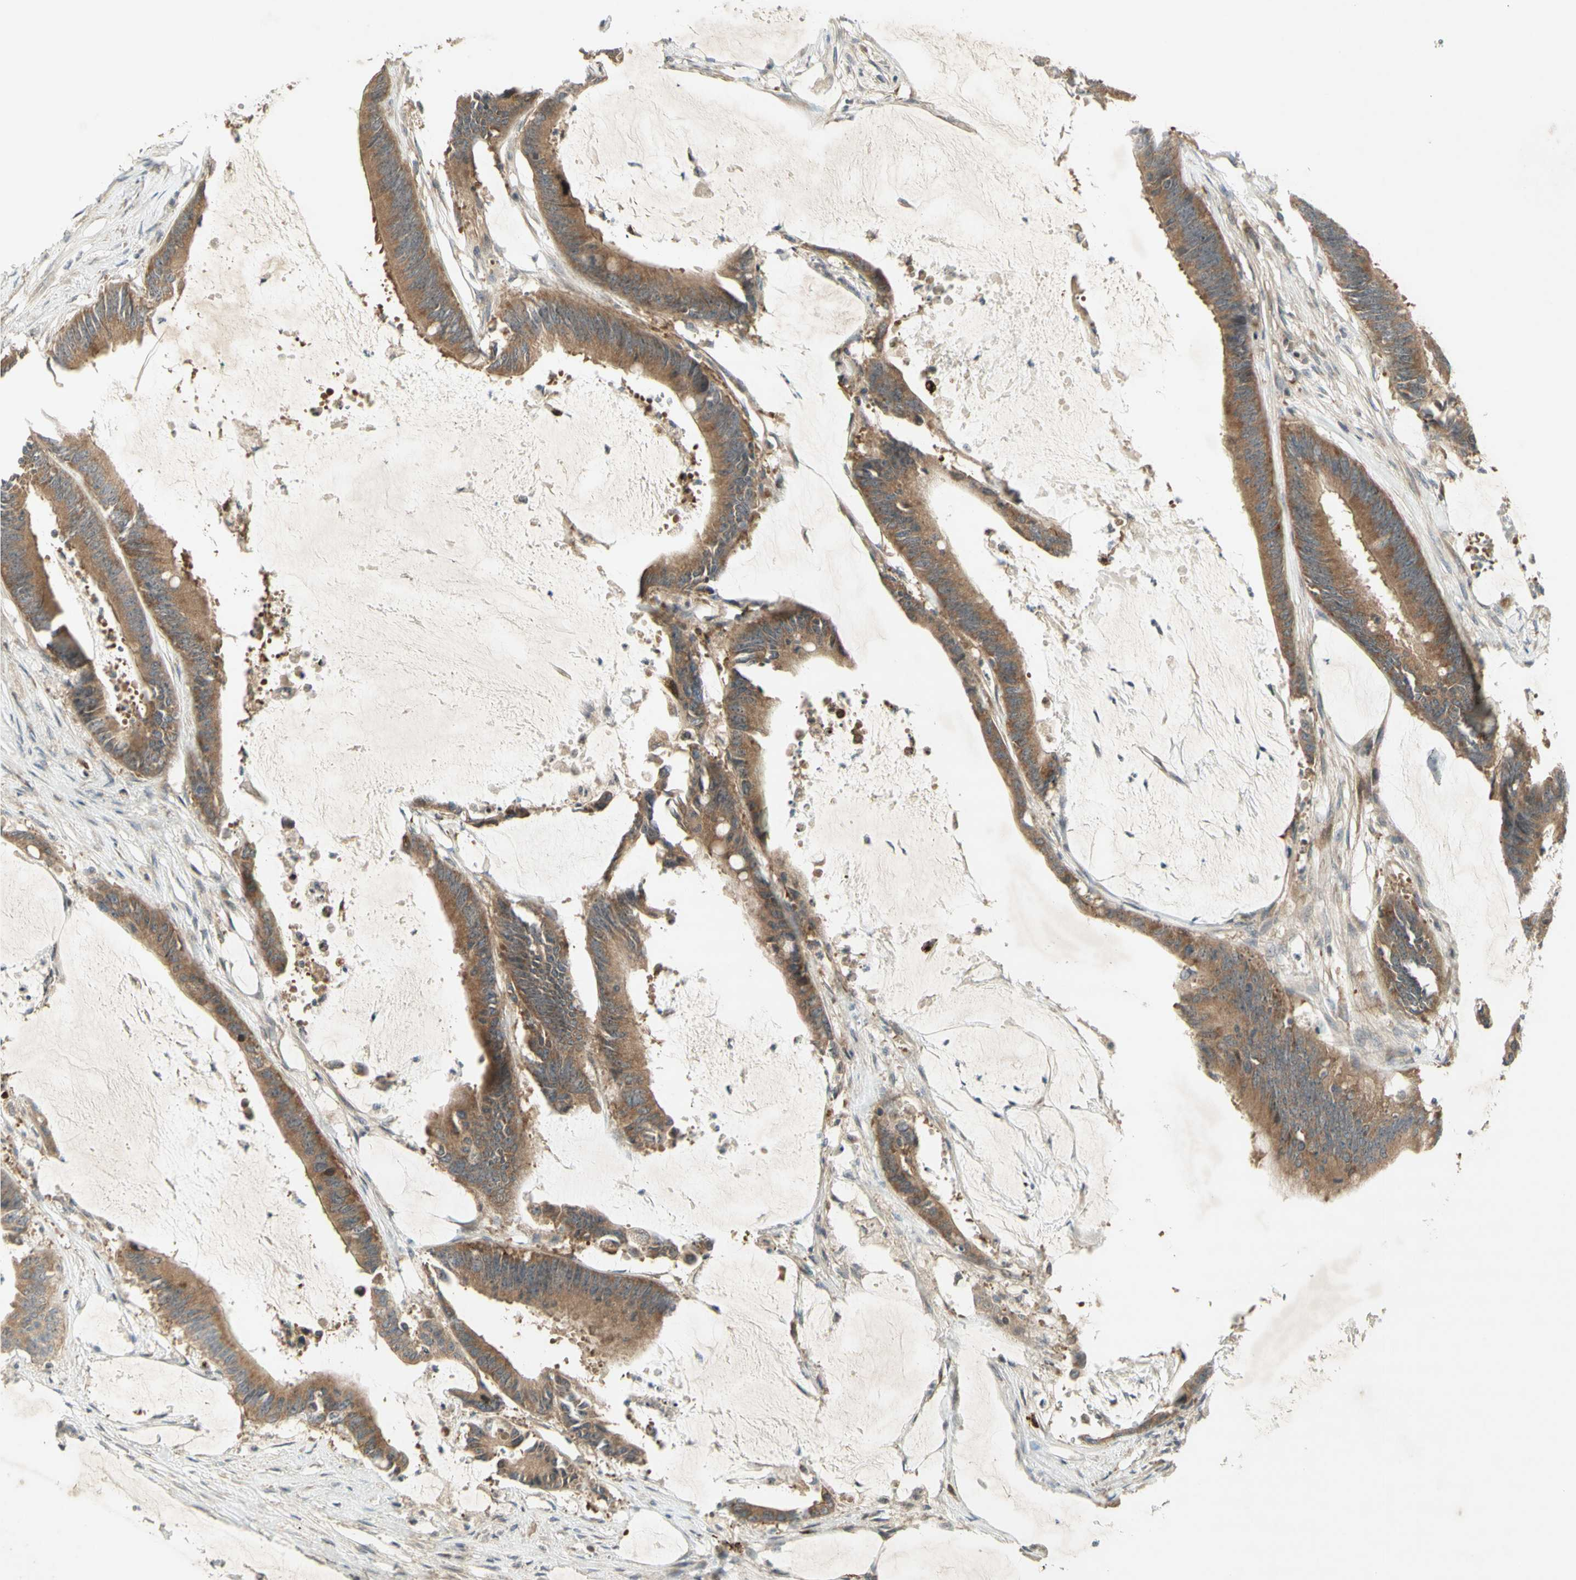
{"staining": {"intensity": "moderate", "quantity": ">75%", "location": "cytoplasmic/membranous"}, "tissue": "colorectal cancer", "cell_type": "Tumor cells", "image_type": "cancer", "snomed": [{"axis": "morphology", "description": "Adenocarcinoma, NOS"}, {"axis": "topography", "description": "Rectum"}], "caption": "Immunohistochemistry (IHC) (DAB (3,3'-diaminobenzidine)) staining of human colorectal adenocarcinoma reveals moderate cytoplasmic/membranous protein staining in approximately >75% of tumor cells.", "gene": "ETF1", "patient": {"sex": "female", "age": 66}}